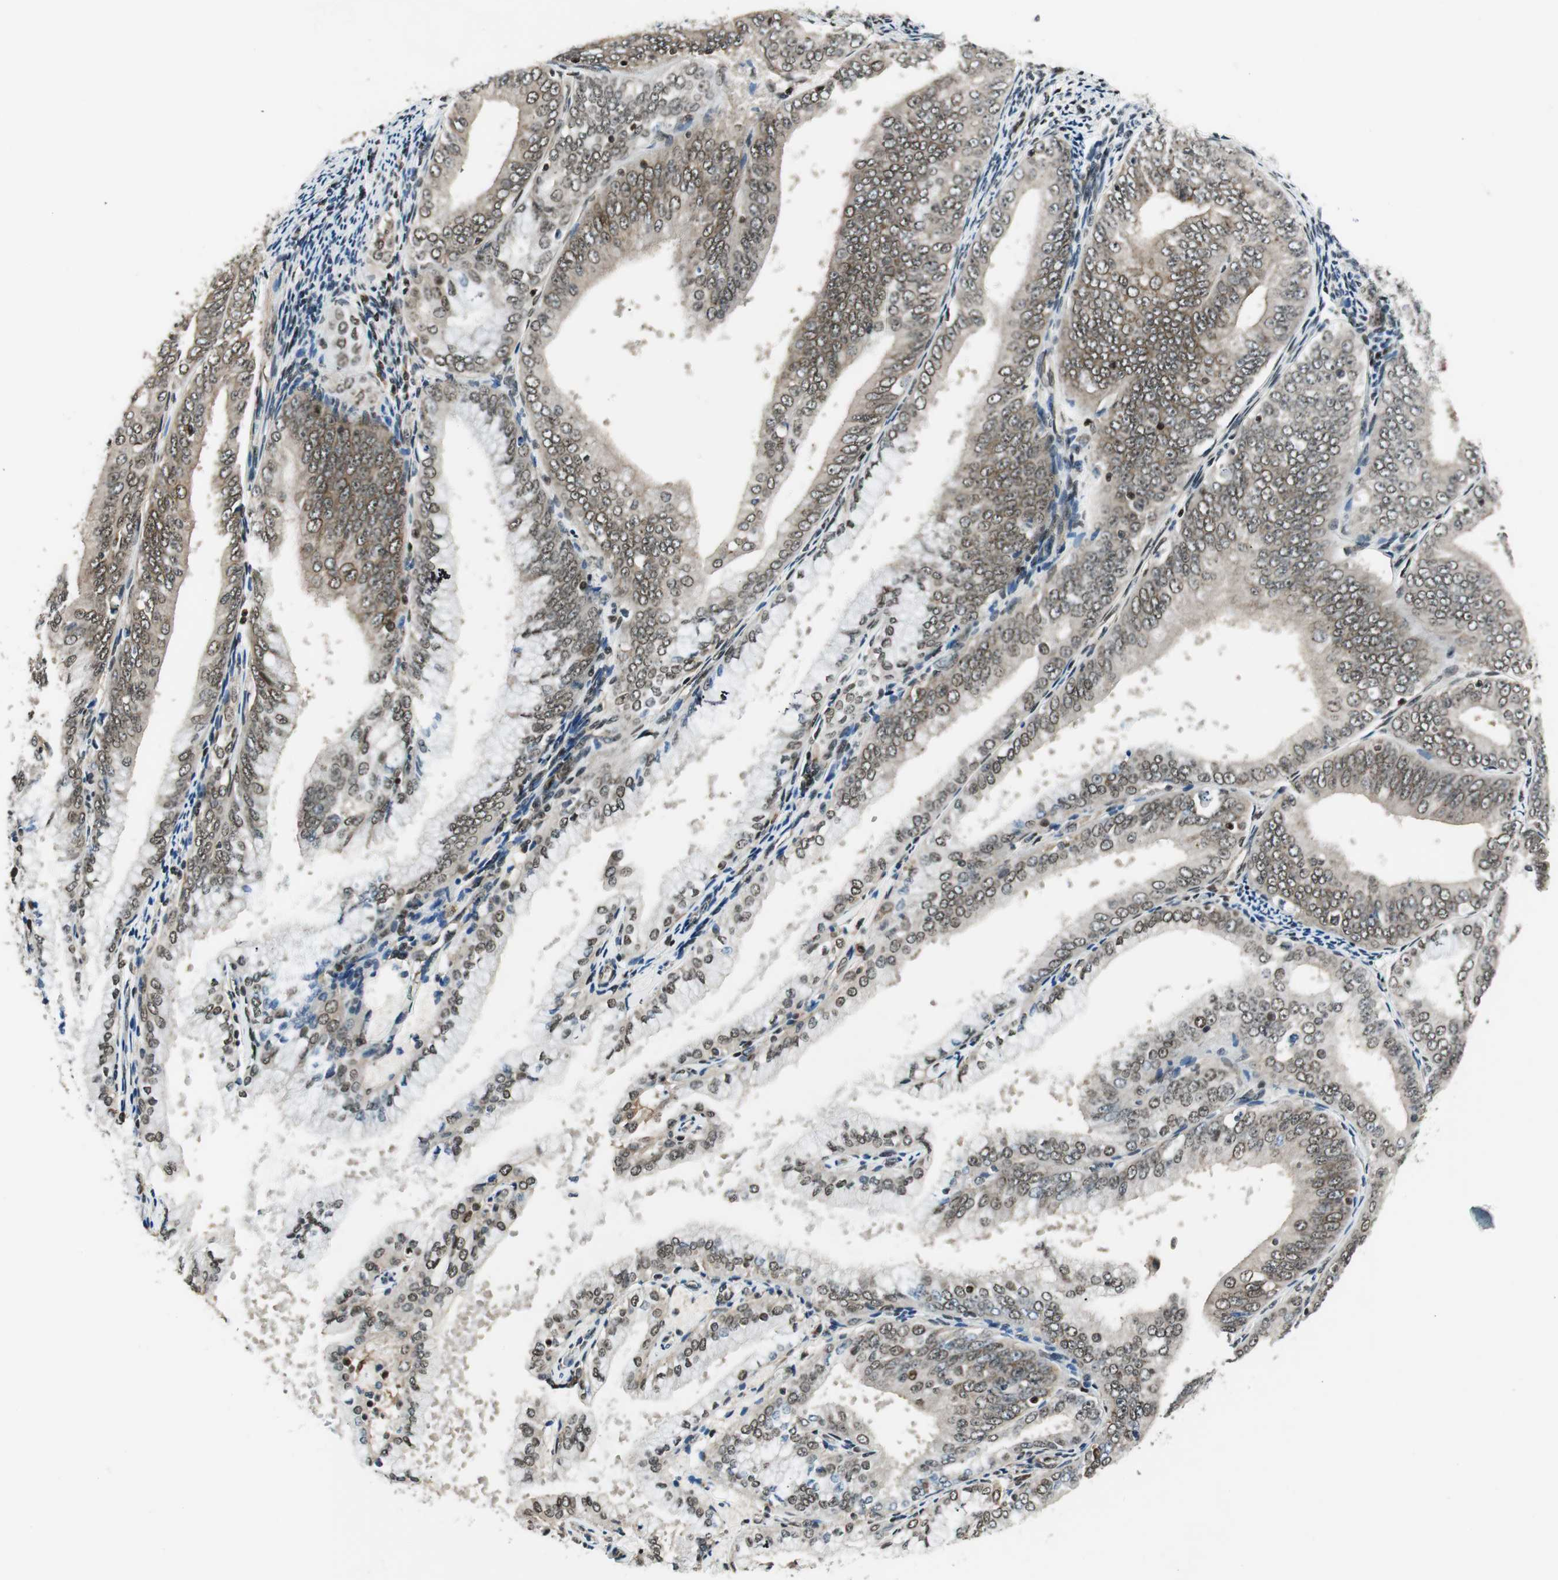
{"staining": {"intensity": "weak", "quantity": ">75%", "location": "cytoplasmic/membranous,nuclear"}, "tissue": "endometrial cancer", "cell_type": "Tumor cells", "image_type": "cancer", "snomed": [{"axis": "morphology", "description": "Adenocarcinoma, NOS"}, {"axis": "topography", "description": "Endometrium"}], "caption": "Immunohistochemical staining of endometrial cancer (adenocarcinoma) exhibits low levels of weak cytoplasmic/membranous and nuclear protein staining in approximately >75% of tumor cells. The staining was performed using DAB to visualize the protein expression in brown, while the nuclei were stained in blue with hematoxylin (Magnification: 20x).", "gene": "RING1", "patient": {"sex": "female", "age": 63}}